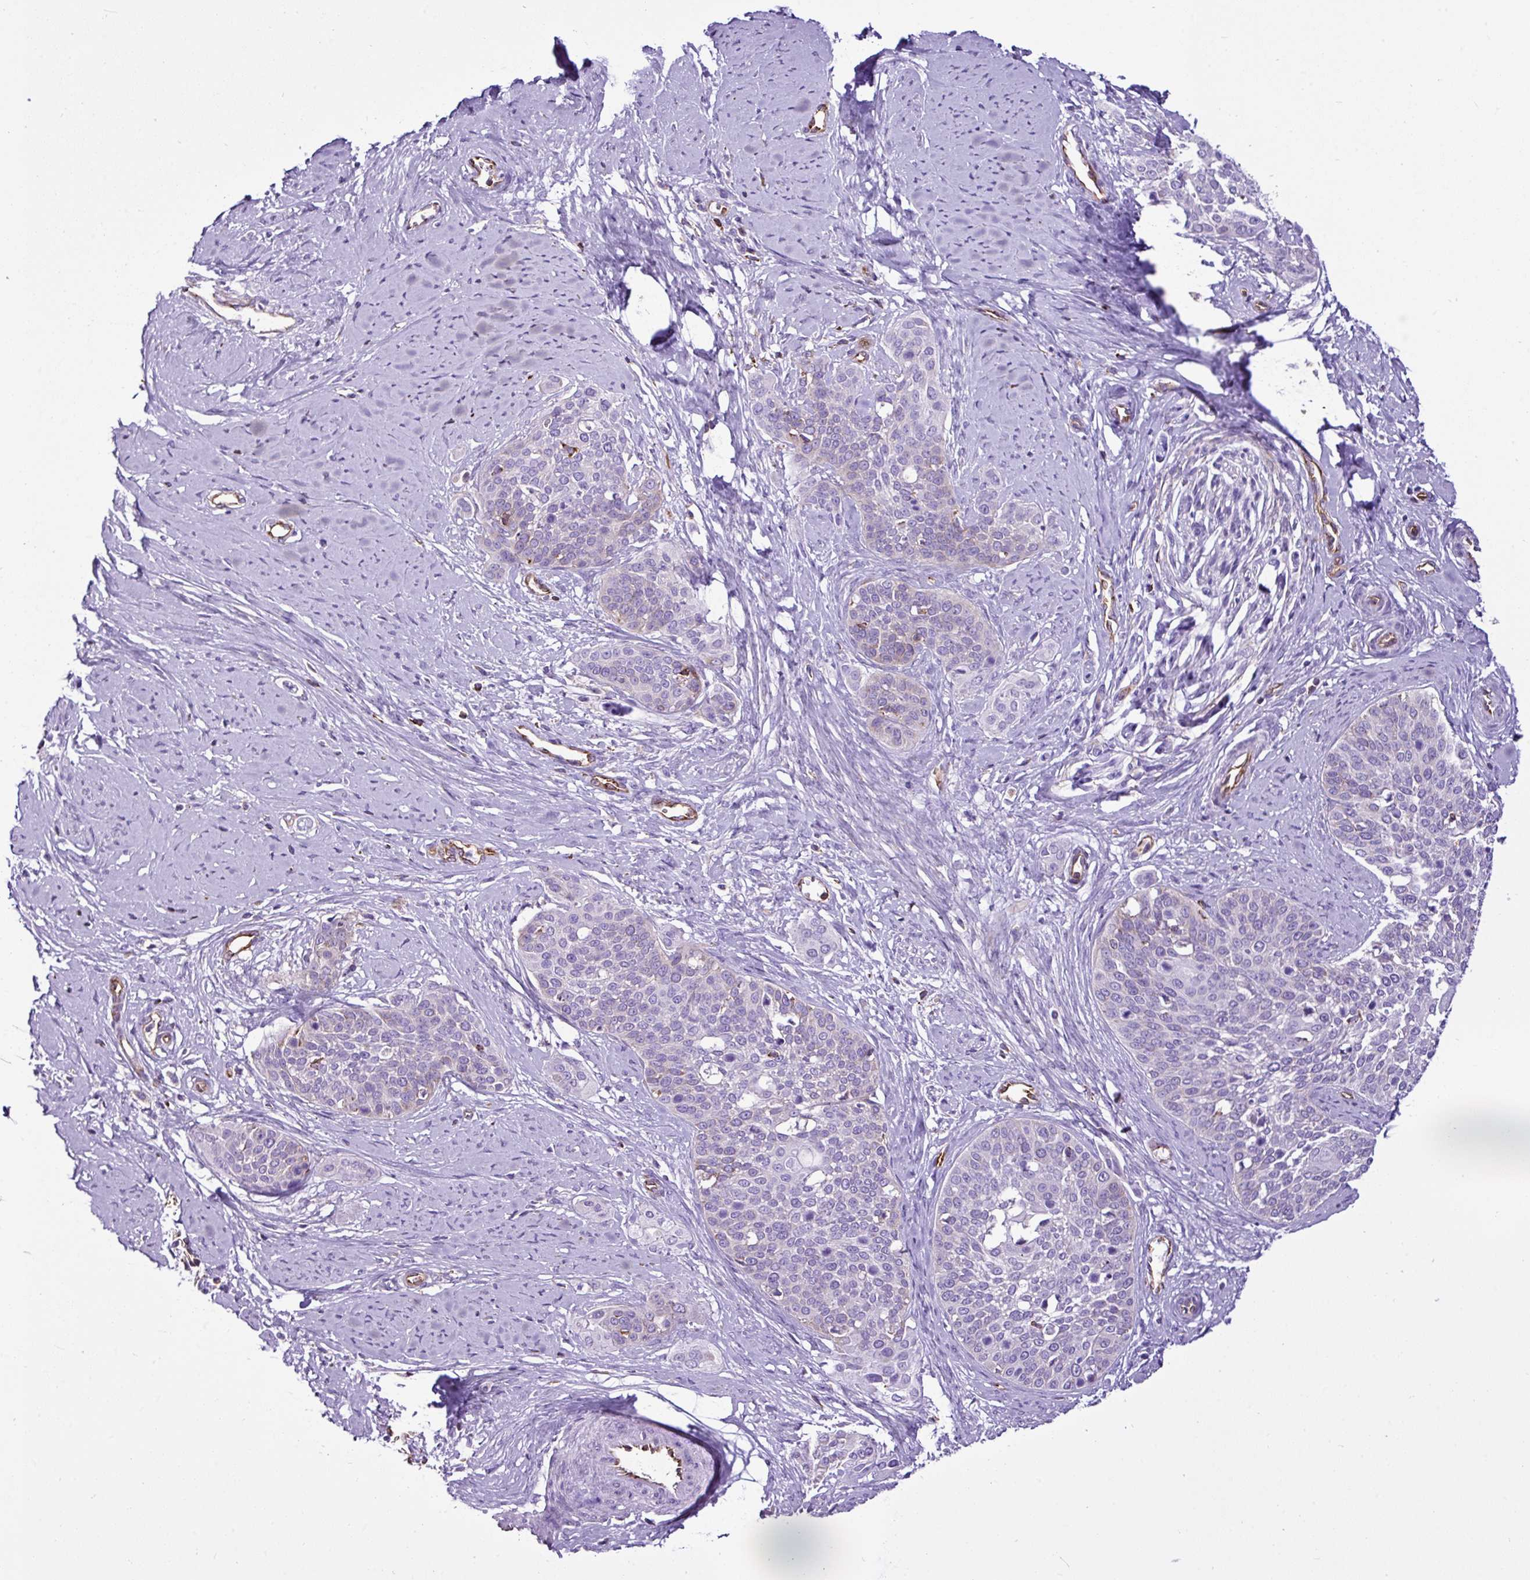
{"staining": {"intensity": "negative", "quantity": "none", "location": "none"}, "tissue": "cervical cancer", "cell_type": "Tumor cells", "image_type": "cancer", "snomed": [{"axis": "morphology", "description": "Squamous cell carcinoma, NOS"}, {"axis": "topography", "description": "Cervix"}], "caption": "Tumor cells are negative for brown protein staining in cervical cancer (squamous cell carcinoma). (Immunohistochemistry, brightfield microscopy, high magnification).", "gene": "EME2", "patient": {"sex": "female", "age": 44}}